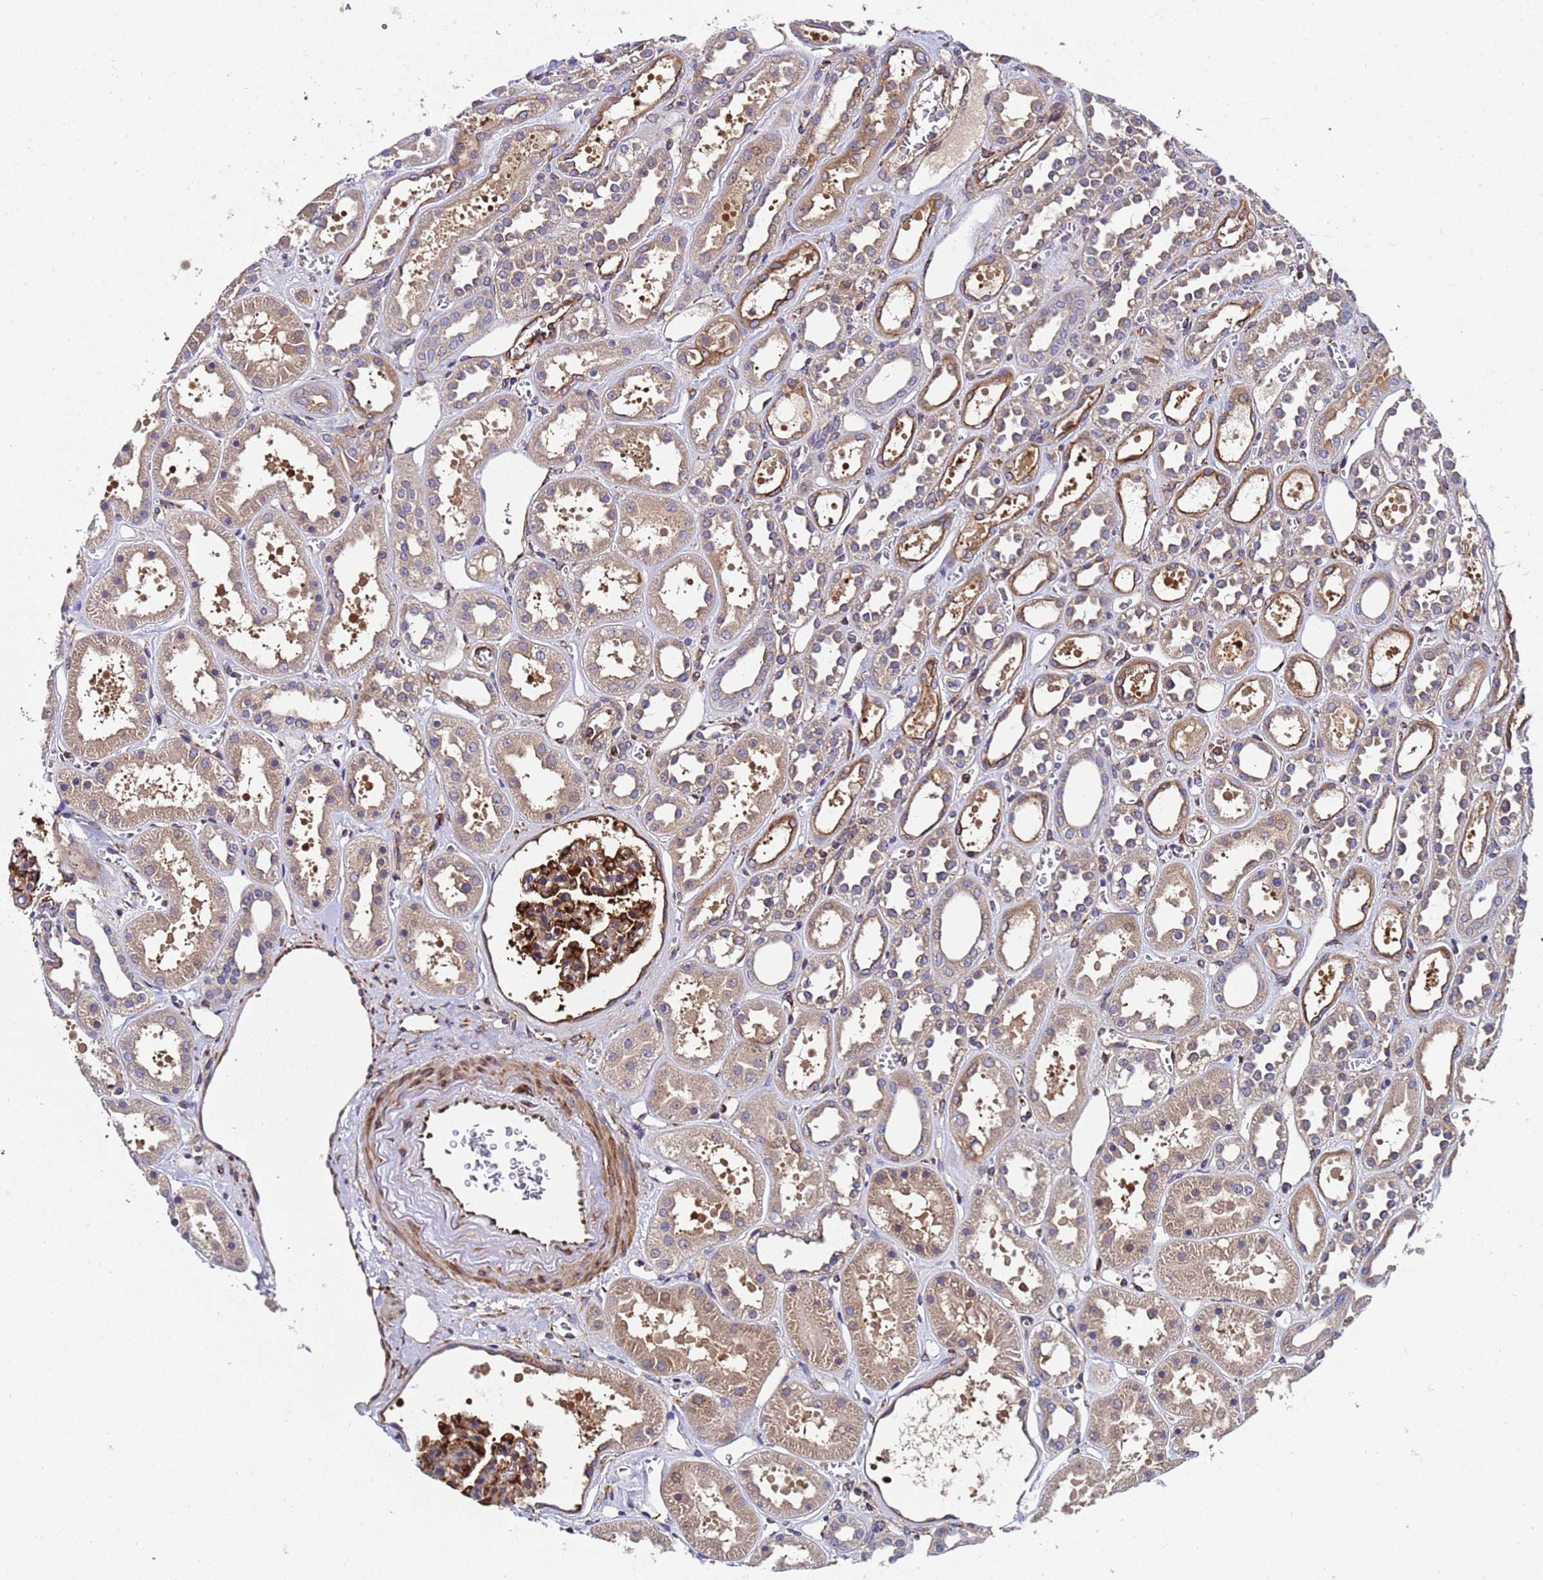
{"staining": {"intensity": "strong", "quantity": "25%-75%", "location": "cytoplasmic/membranous"}, "tissue": "kidney", "cell_type": "Cells in glomeruli", "image_type": "normal", "snomed": [{"axis": "morphology", "description": "Normal tissue, NOS"}, {"axis": "topography", "description": "Kidney"}], "caption": "Immunohistochemistry (DAB (3,3'-diaminobenzidine)) staining of unremarkable kidney reveals strong cytoplasmic/membranous protein positivity in about 25%-75% of cells in glomeruli.", "gene": "MOCS1", "patient": {"sex": "female", "age": 41}}